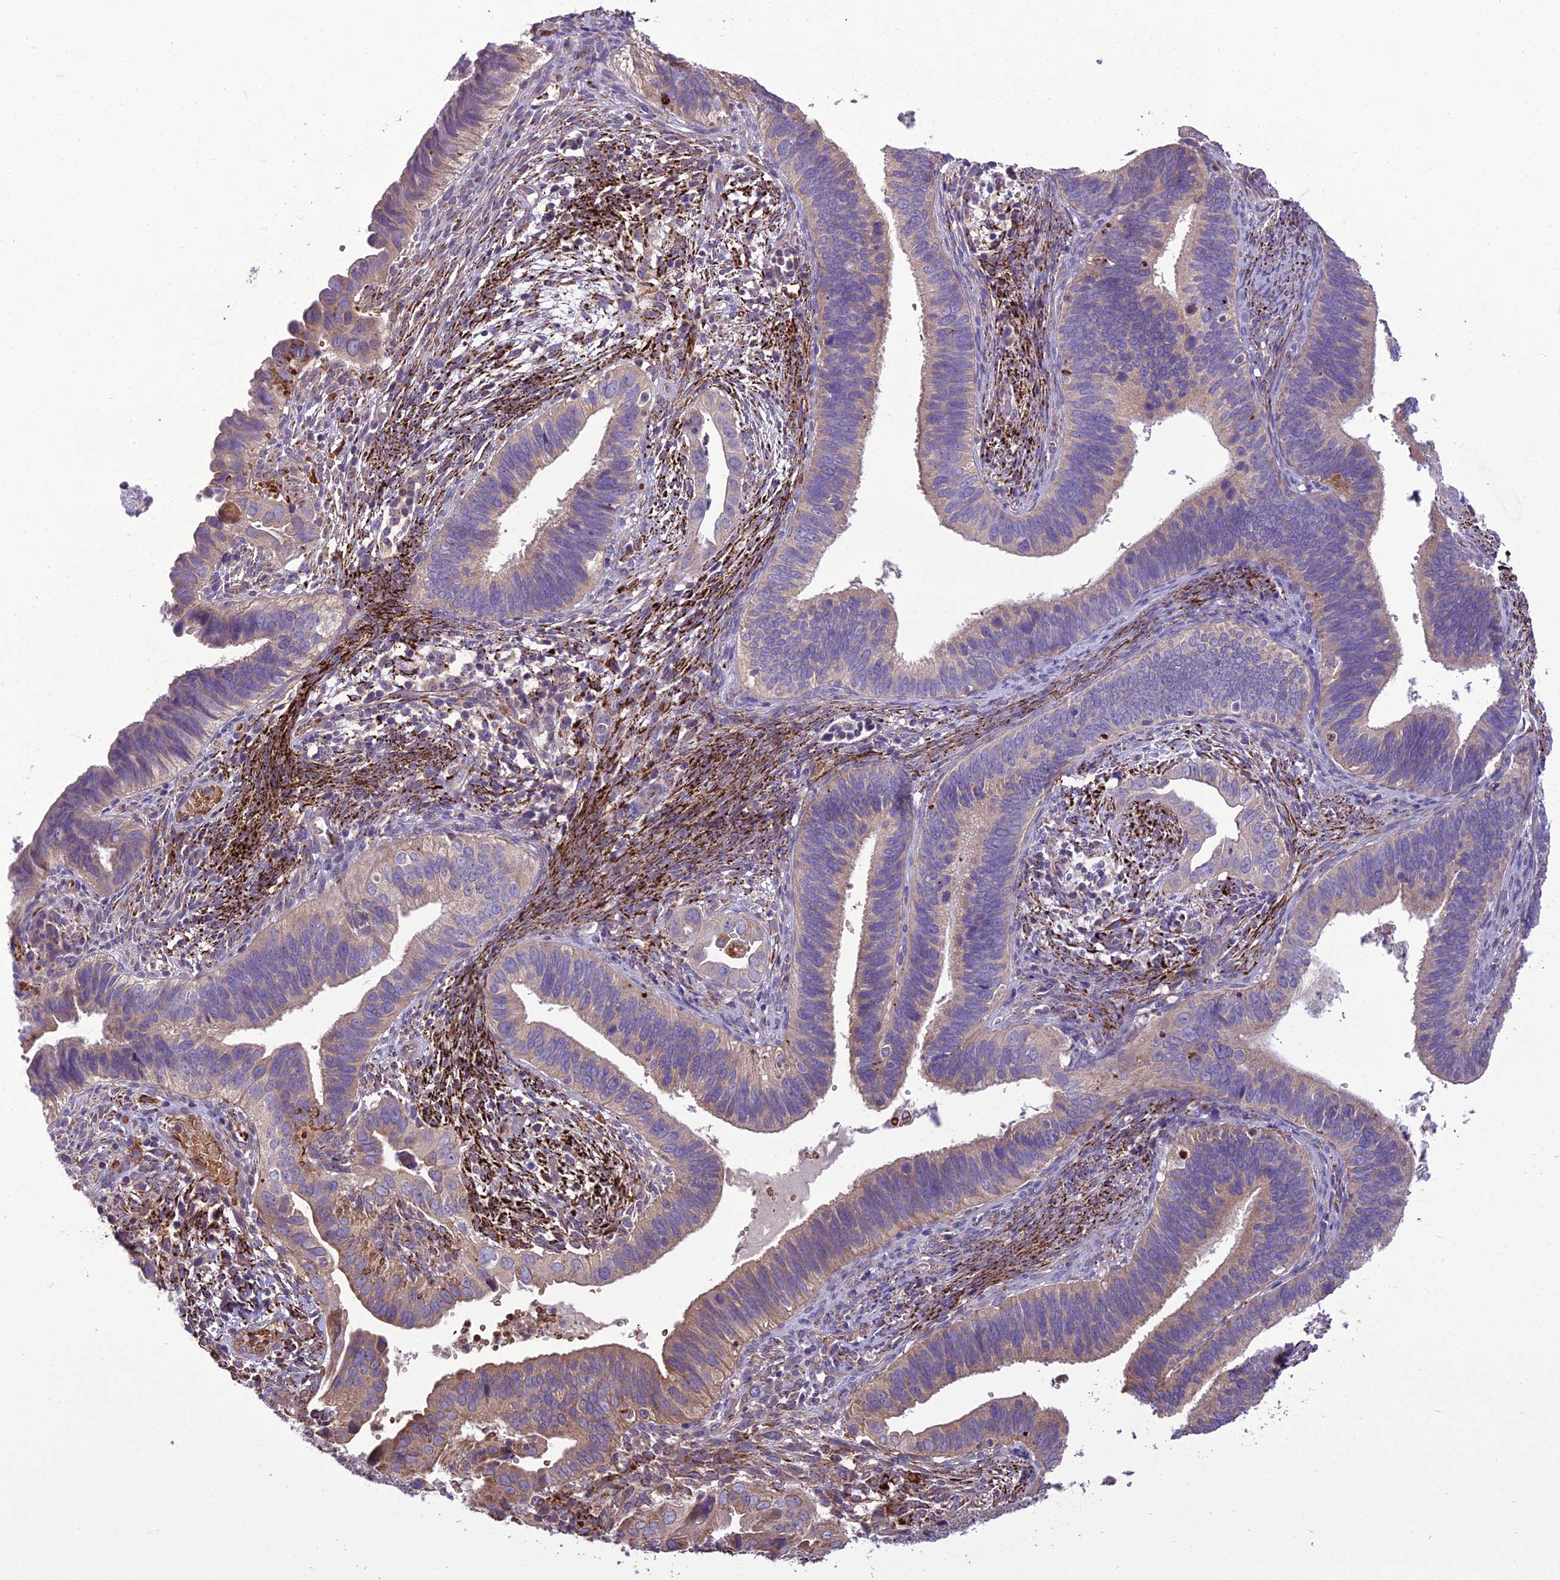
{"staining": {"intensity": "weak", "quantity": ">75%", "location": "cytoplasmic/membranous"}, "tissue": "cervical cancer", "cell_type": "Tumor cells", "image_type": "cancer", "snomed": [{"axis": "morphology", "description": "Adenocarcinoma, NOS"}, {"axis": "topography", "description": "Cervix"}], "caption": "Tumor cells reveal weak cytoplasmic/membranous staining in about >75% of cells in cervical cancer. (IHC, brightfield microscopy, high magnification).", "gene": "TBC1D24", "patient": {"sex": "female", "age": 42}}